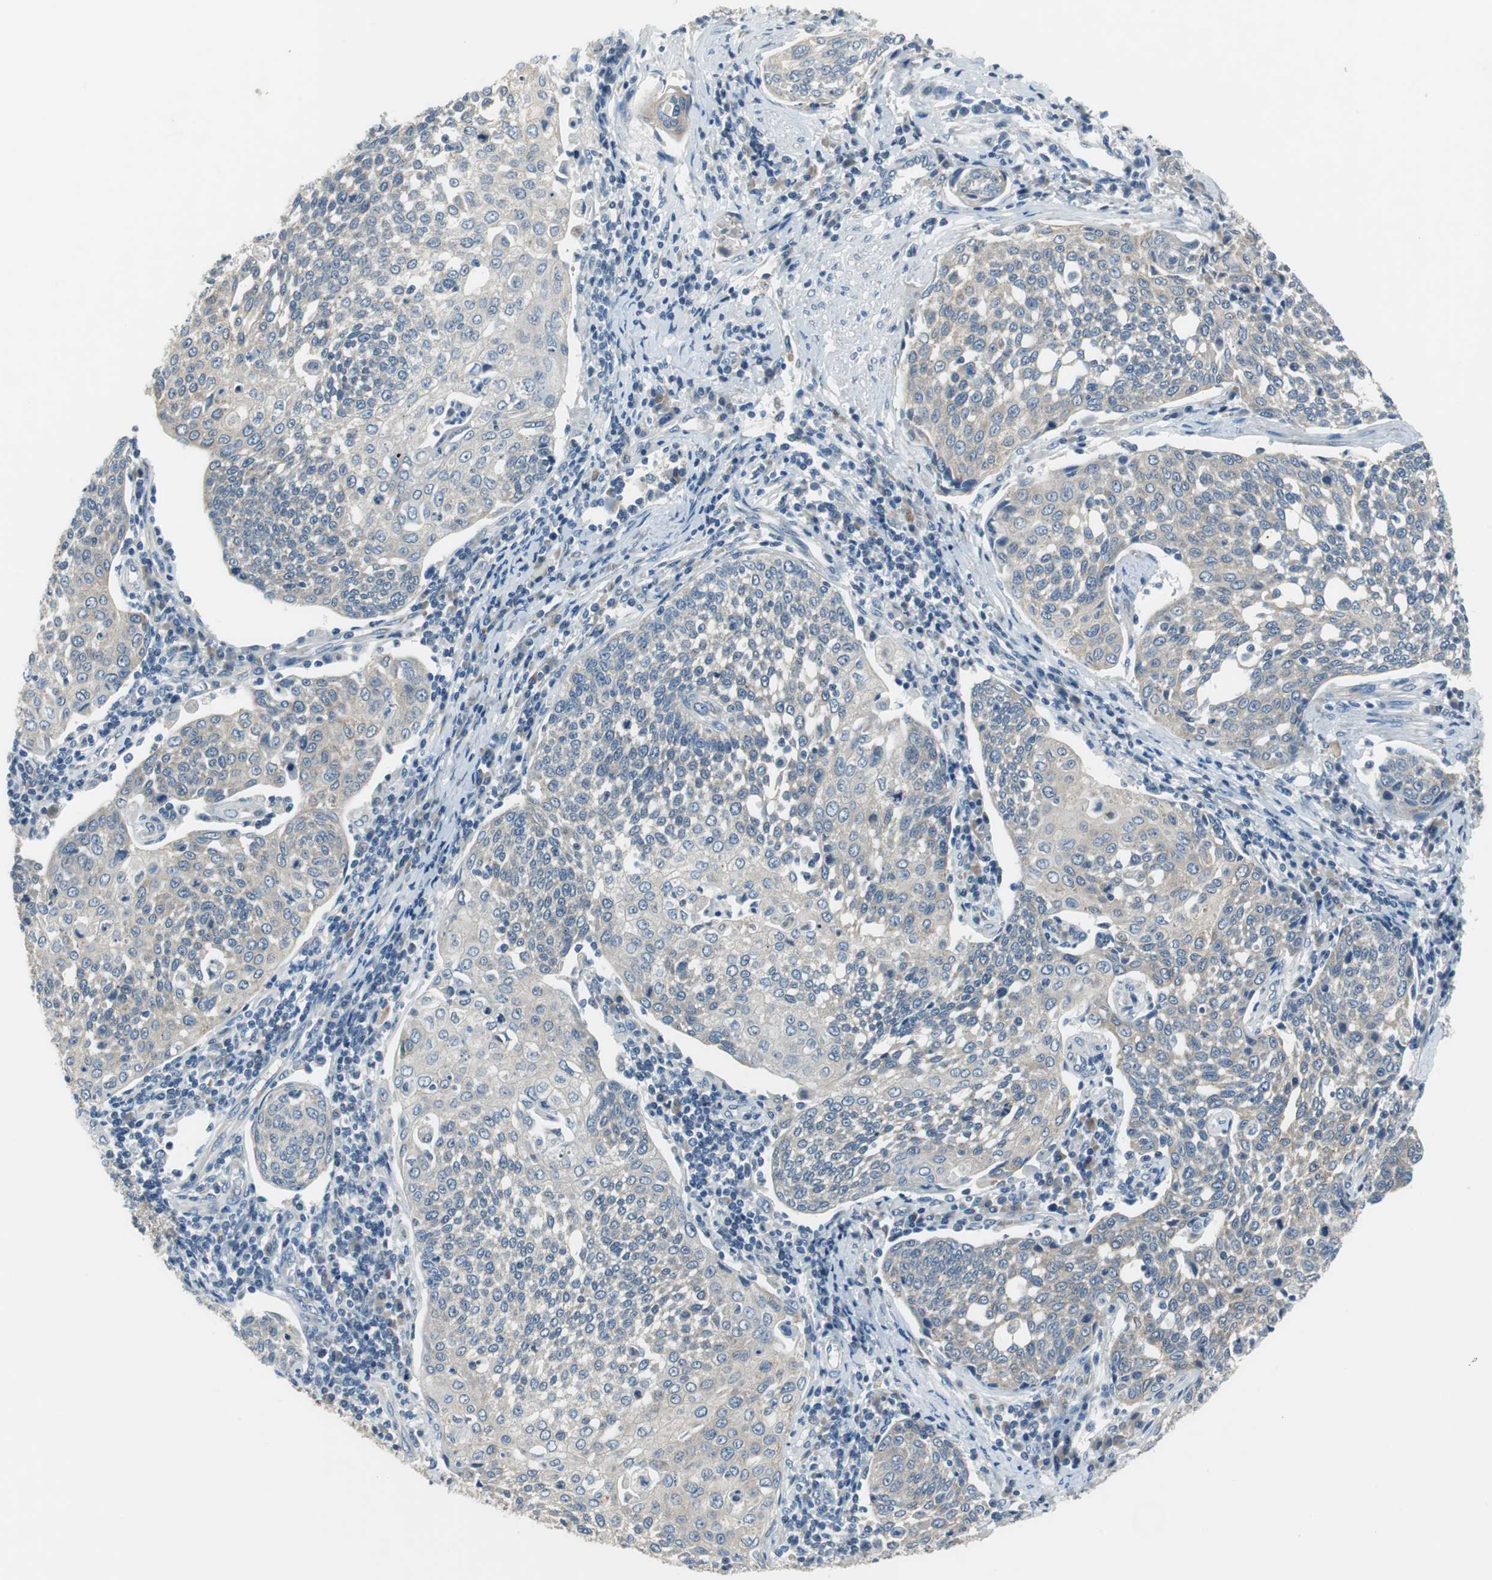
{"staining": {"intensity": "weak", "quantity": ">75%", "location": "cytoplasmic/membranous"}, "tissue": "cervical cancer", "cell_type": "Tumor cells", "image_type": "cancer", "snomed": [{"axis": "morphology", "description": "Squamous cell carcinoma, NOS"}, {"axis": "topography", "description": "Cervix"}], "caption": "Weak cytoplasmic/membranous staining is seen in approximately >75% of tumor cells in cervical cancer (squamous cell carcinoma). The protein is shown in brown color, while the nuclei are stained blue.", "gene": "PLAA", "patient": {"sex": "female", "age": 34}}